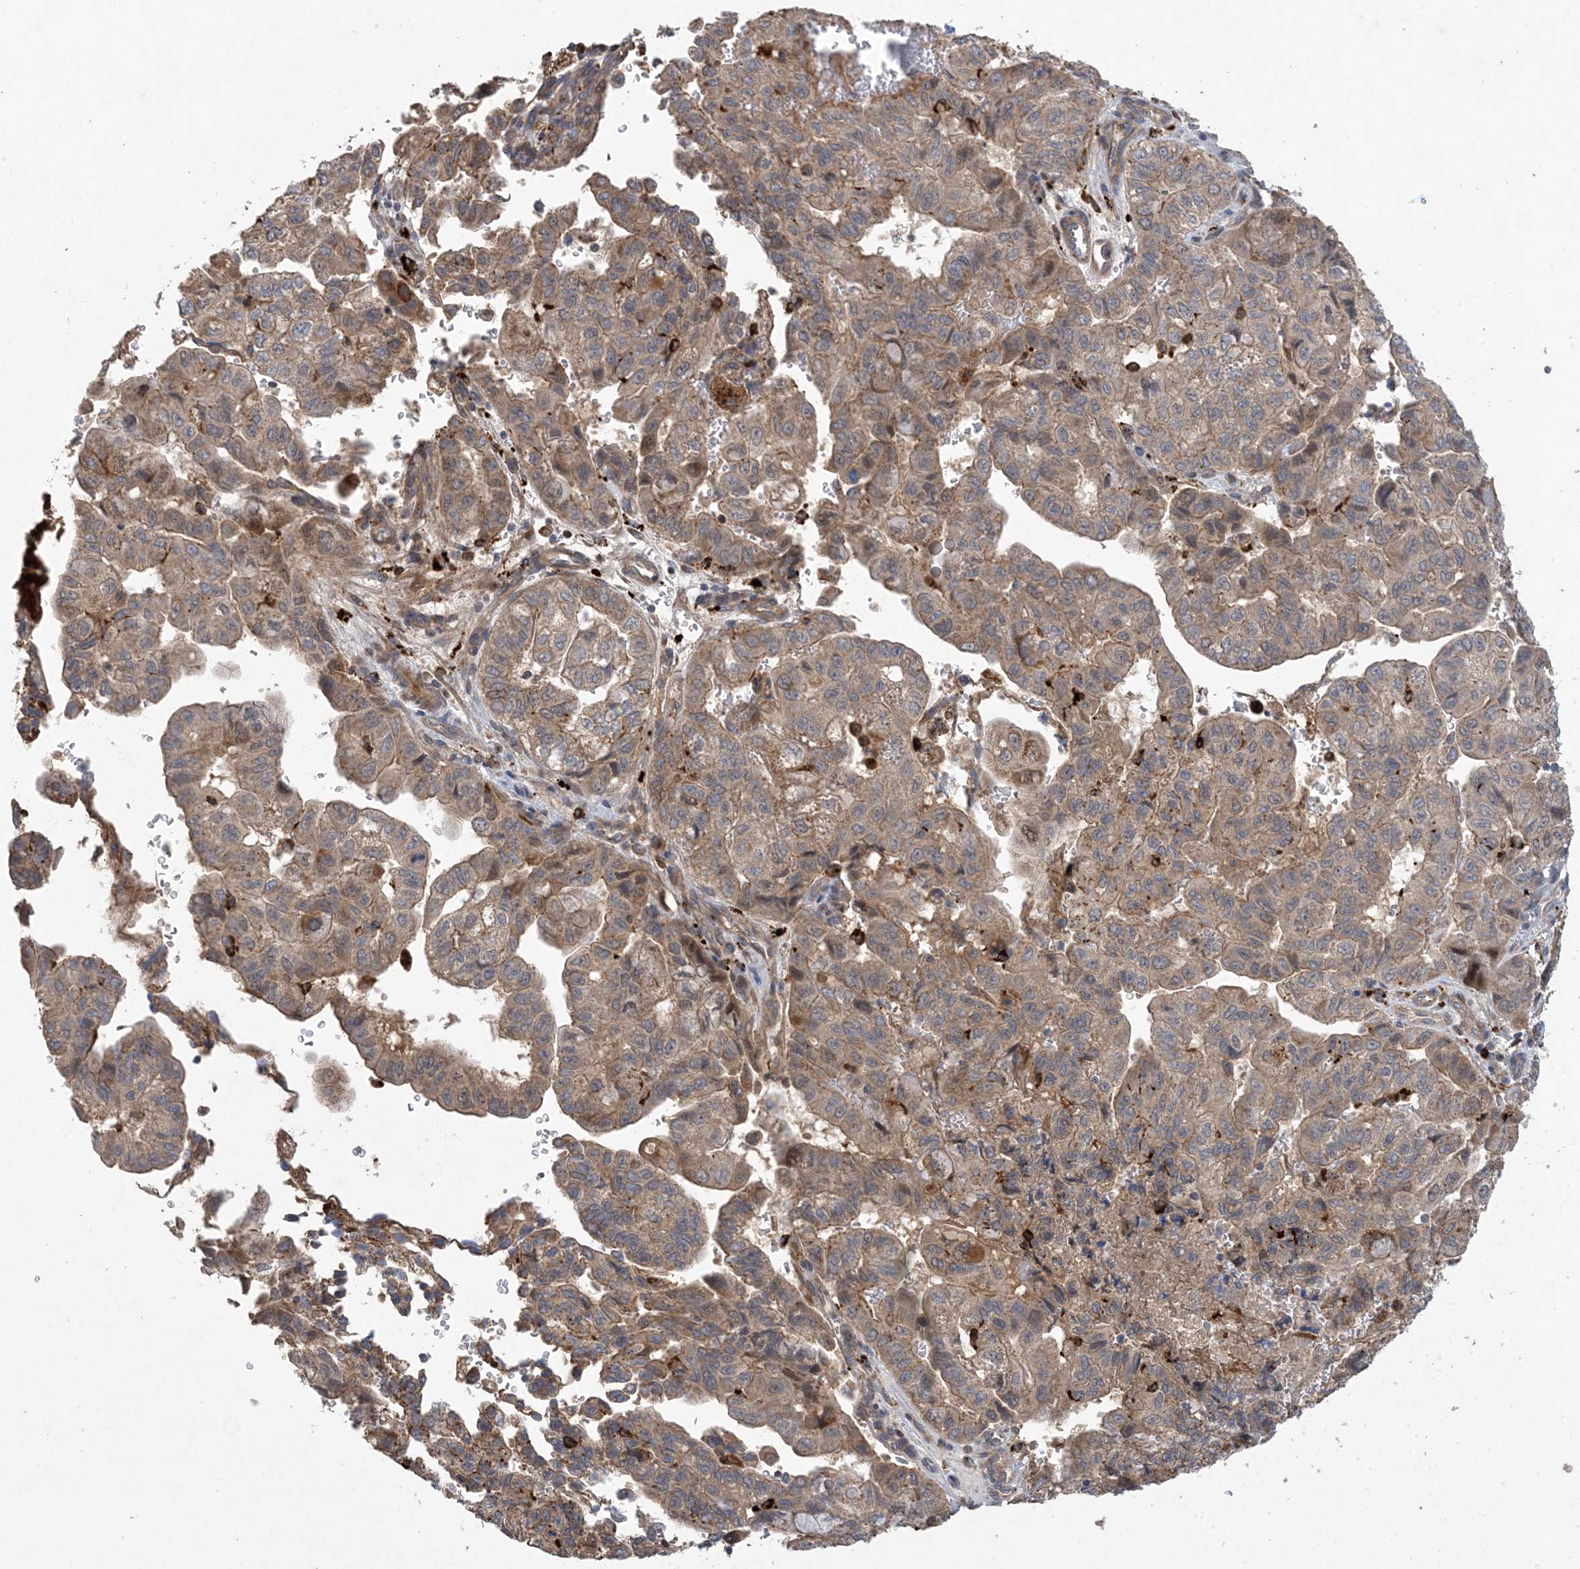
{"staining": {"intensity": "moderate", "quantity": ">75%", "location": "cytoplasmic/membranous"}, "tissue": "pancreatic cancer", "cell_type": "Tumor cells", "image_type": "cancer", "snomed": [{"axis": "morphology", "description": "Adenocarcinoma, NOS"}, {"axis": "topography", "description": "Pancreas"}], "caption": "IHC staining of adenocarcinoma (pancreatic), which shows medium levels of moderate cytoplasmic/membranous positivity in approximately >75% of tumor cells indicating moderate cytoplasmic/membranous protein positivity. The staining was performed using DAB (brown) for protein detection and nuclei were counterstained in hematoxylin (blue).", "gene": "MASP2", "patient": {"sex": "male", "age": 51}}